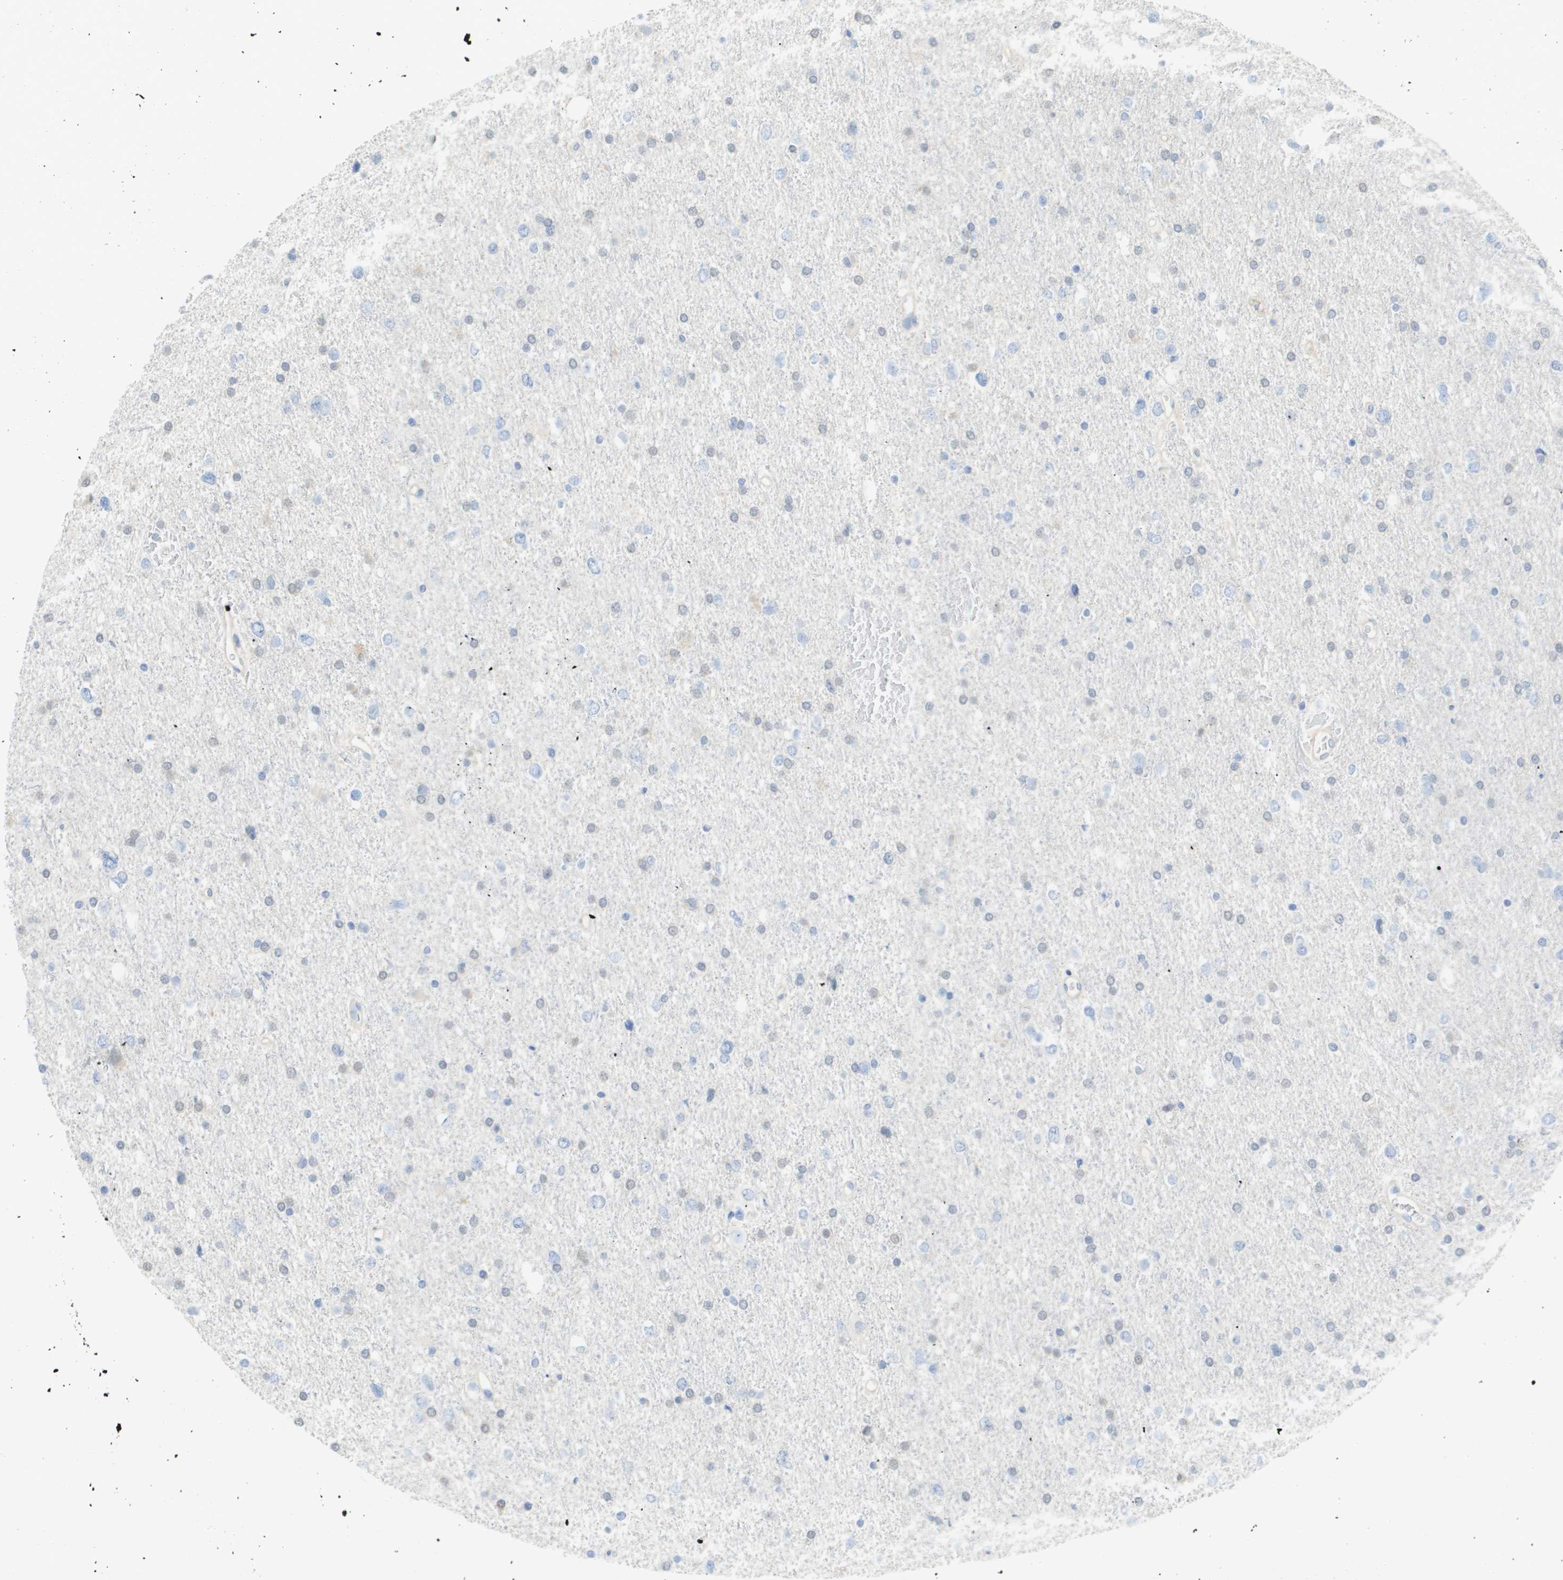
{"staining": {"intensity": "negative", "quantity": "none", "location": "none"}, "tissue": "glioma", "cell_type": "Tumor cells", "image_type": "cancer", "snomed": [{"axis": "morphology", "description": "Glioma, malignant, Low grade"}, {"axis": "topography", "description": "Brain"}], "caption": "A micrograph of malignant glioma (low-grade) stained for a protein reveals no brown staining in tumor cells.", "gene": "MYL3", "patient": {"sex": "female", "age": 37}}